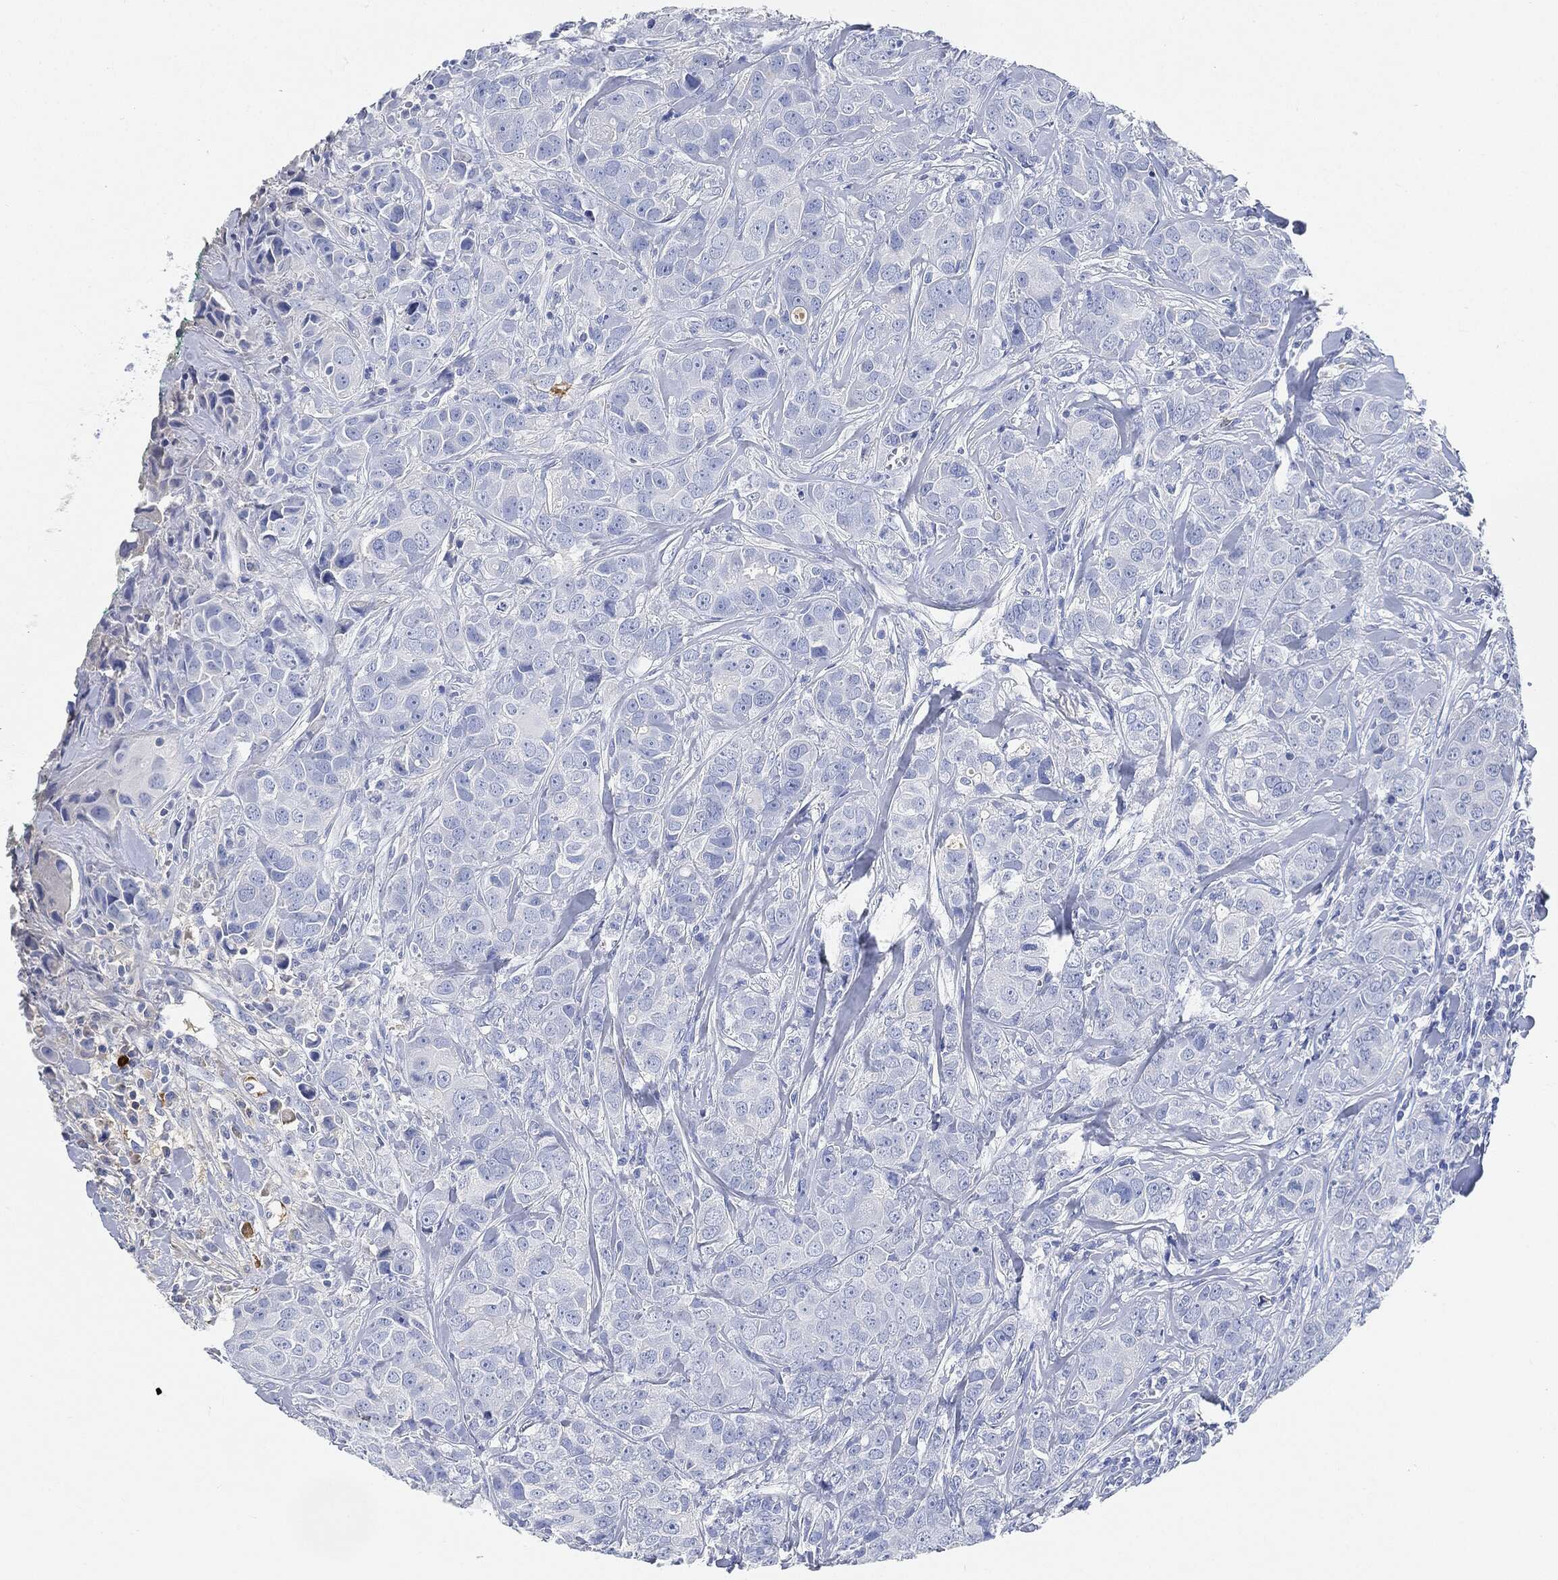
{"staining": {"intensity": "negative", "quantity": "none", "location": "none"}, "tissue": "breast cancer", "cell_type": "Tumor cells", "image_type": "cancer", "snomed": [{"axis": "morphology", "description": "Duct carcinoma"}, {"axis": "topography", "description": "Breast"}], "caption": "Immunohistochemical staining of breast infiltrating ductal carcinoma shows no significant positivity in tumor cells.", "gene": "IGLV6-57", "patient": {"sex": "female", "age": 43}}